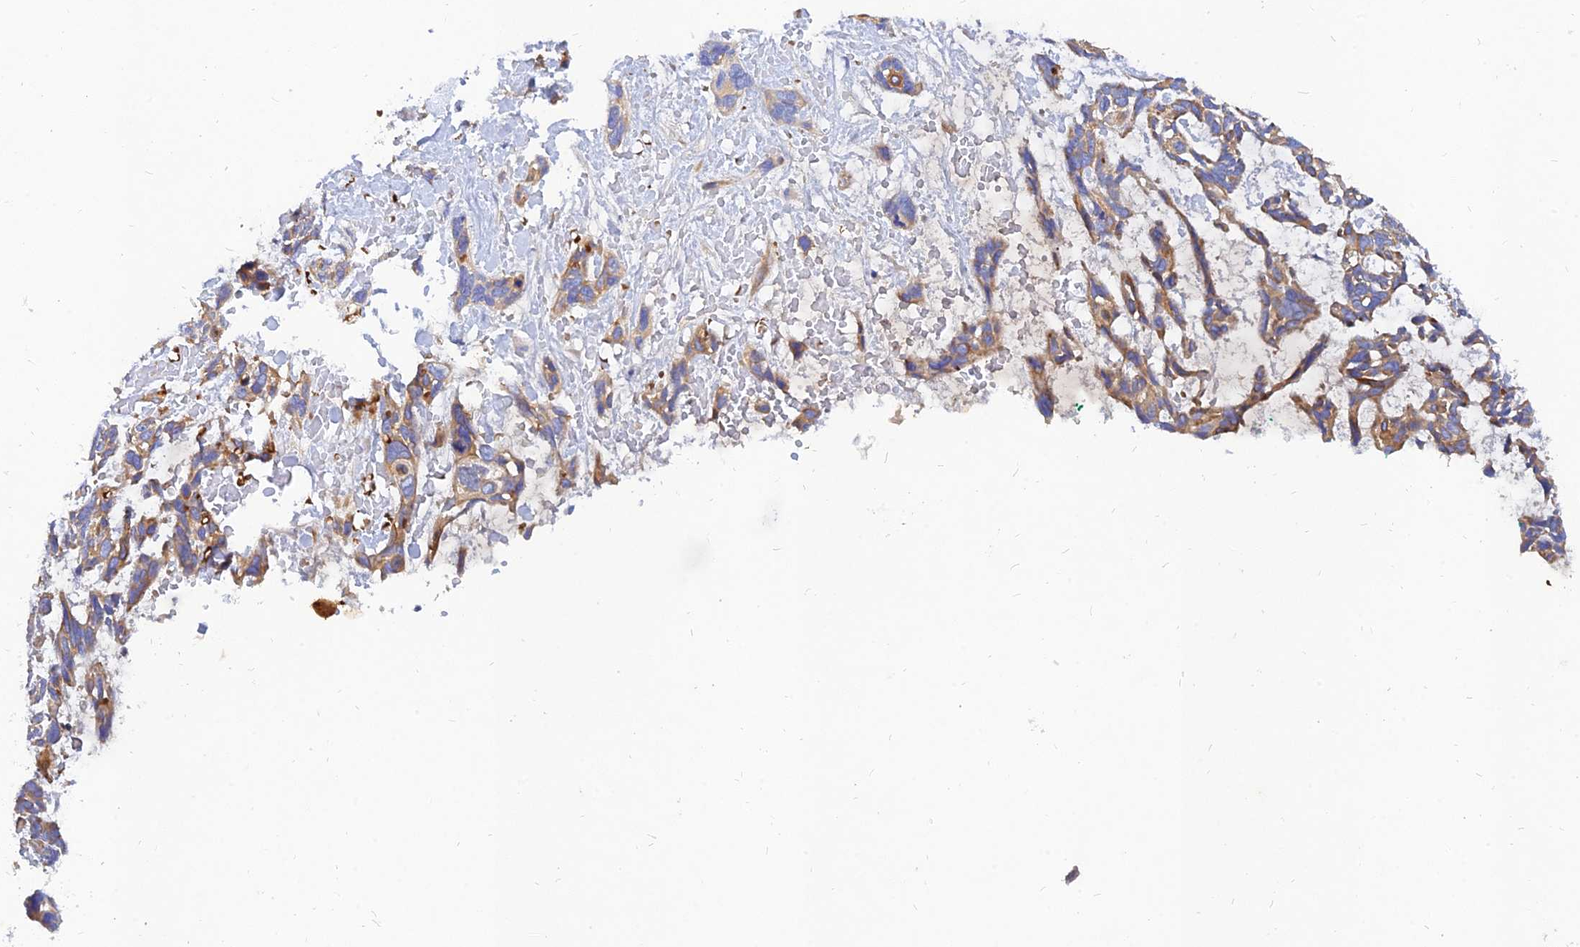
{"staining": {"intensity": "moderate", "quantity": ">75%", "location": "cytoplasmic/membranous"}, "tissue": "skin cancer", "cell_type": "Tumor cells", "image_type": "cancer", "snomed": [{"axis": "morphology", "description": "Basal cell carcinoma"}, {"axis": "topography", "description": "Skin"}], "caption": "A brown stain shows moderate cytoplasmic/membranous positivity of a protein in human skin cancer (basal cell carcinoma) tumor cells.", "gene": "MROH1", "patient": {"sex": "male", "age": 88}}